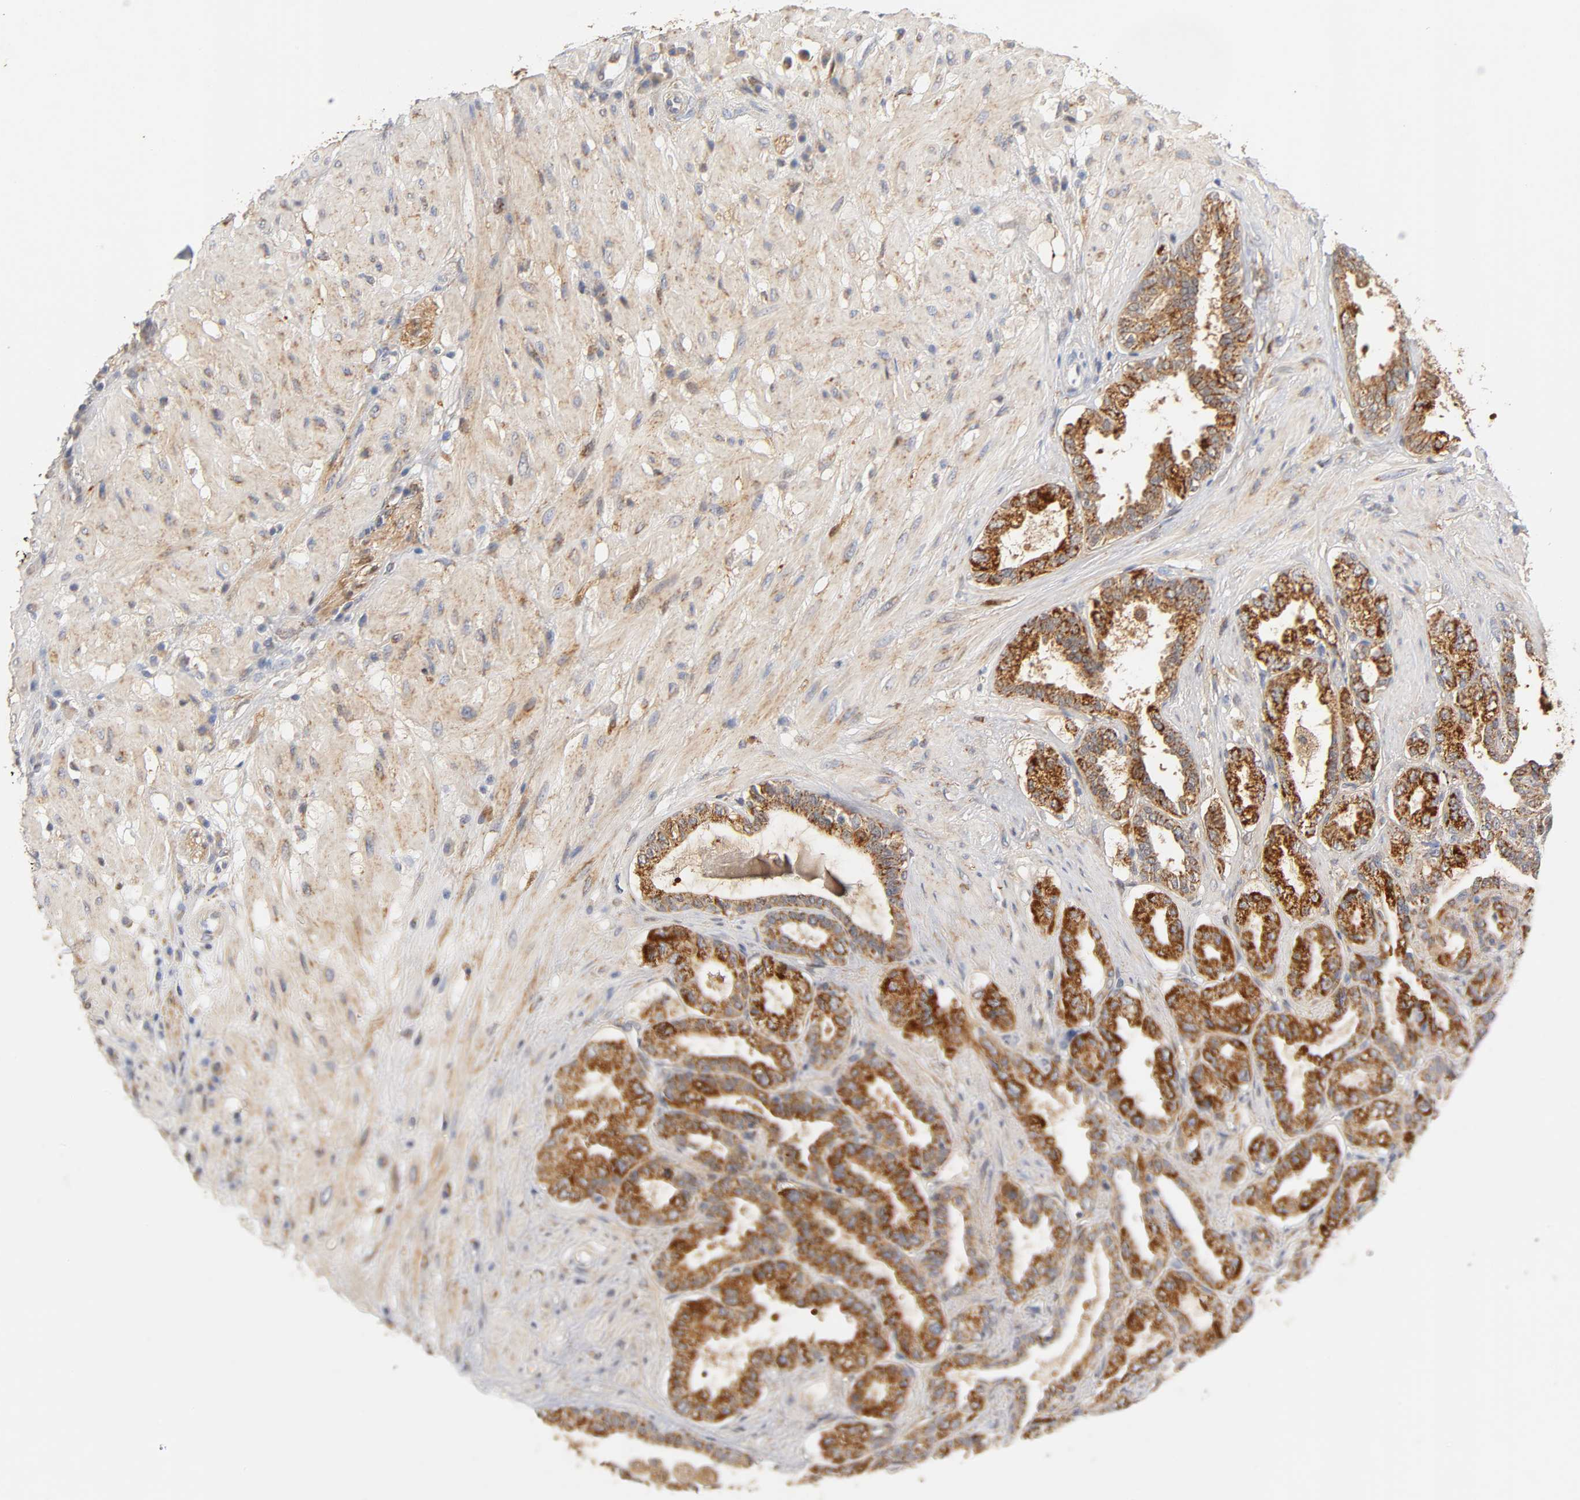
{"staining": {"intensity": "strong", "quantity": ">75%", "location": "cytoplasmic/membranous"}, "tissue": "seminal vesicle", "cell_type": "Glandular cells", "image_type": "normal", "snomed": [{"axis": "morphology", "description": "Normal tissue, NOS"}, {"axis": "topography", "description": "Seminal veicle"}], "caption": "This micrograph reveals normal seminal vesicle stained with IHC to label a protein in brown. The cytoplasmic/membranous of glandular cells show strong positivity for the protein. Nuclei are counter-stained blue.", "gene": "ISG15", "patient": {"sex": "male", "age": 61}}